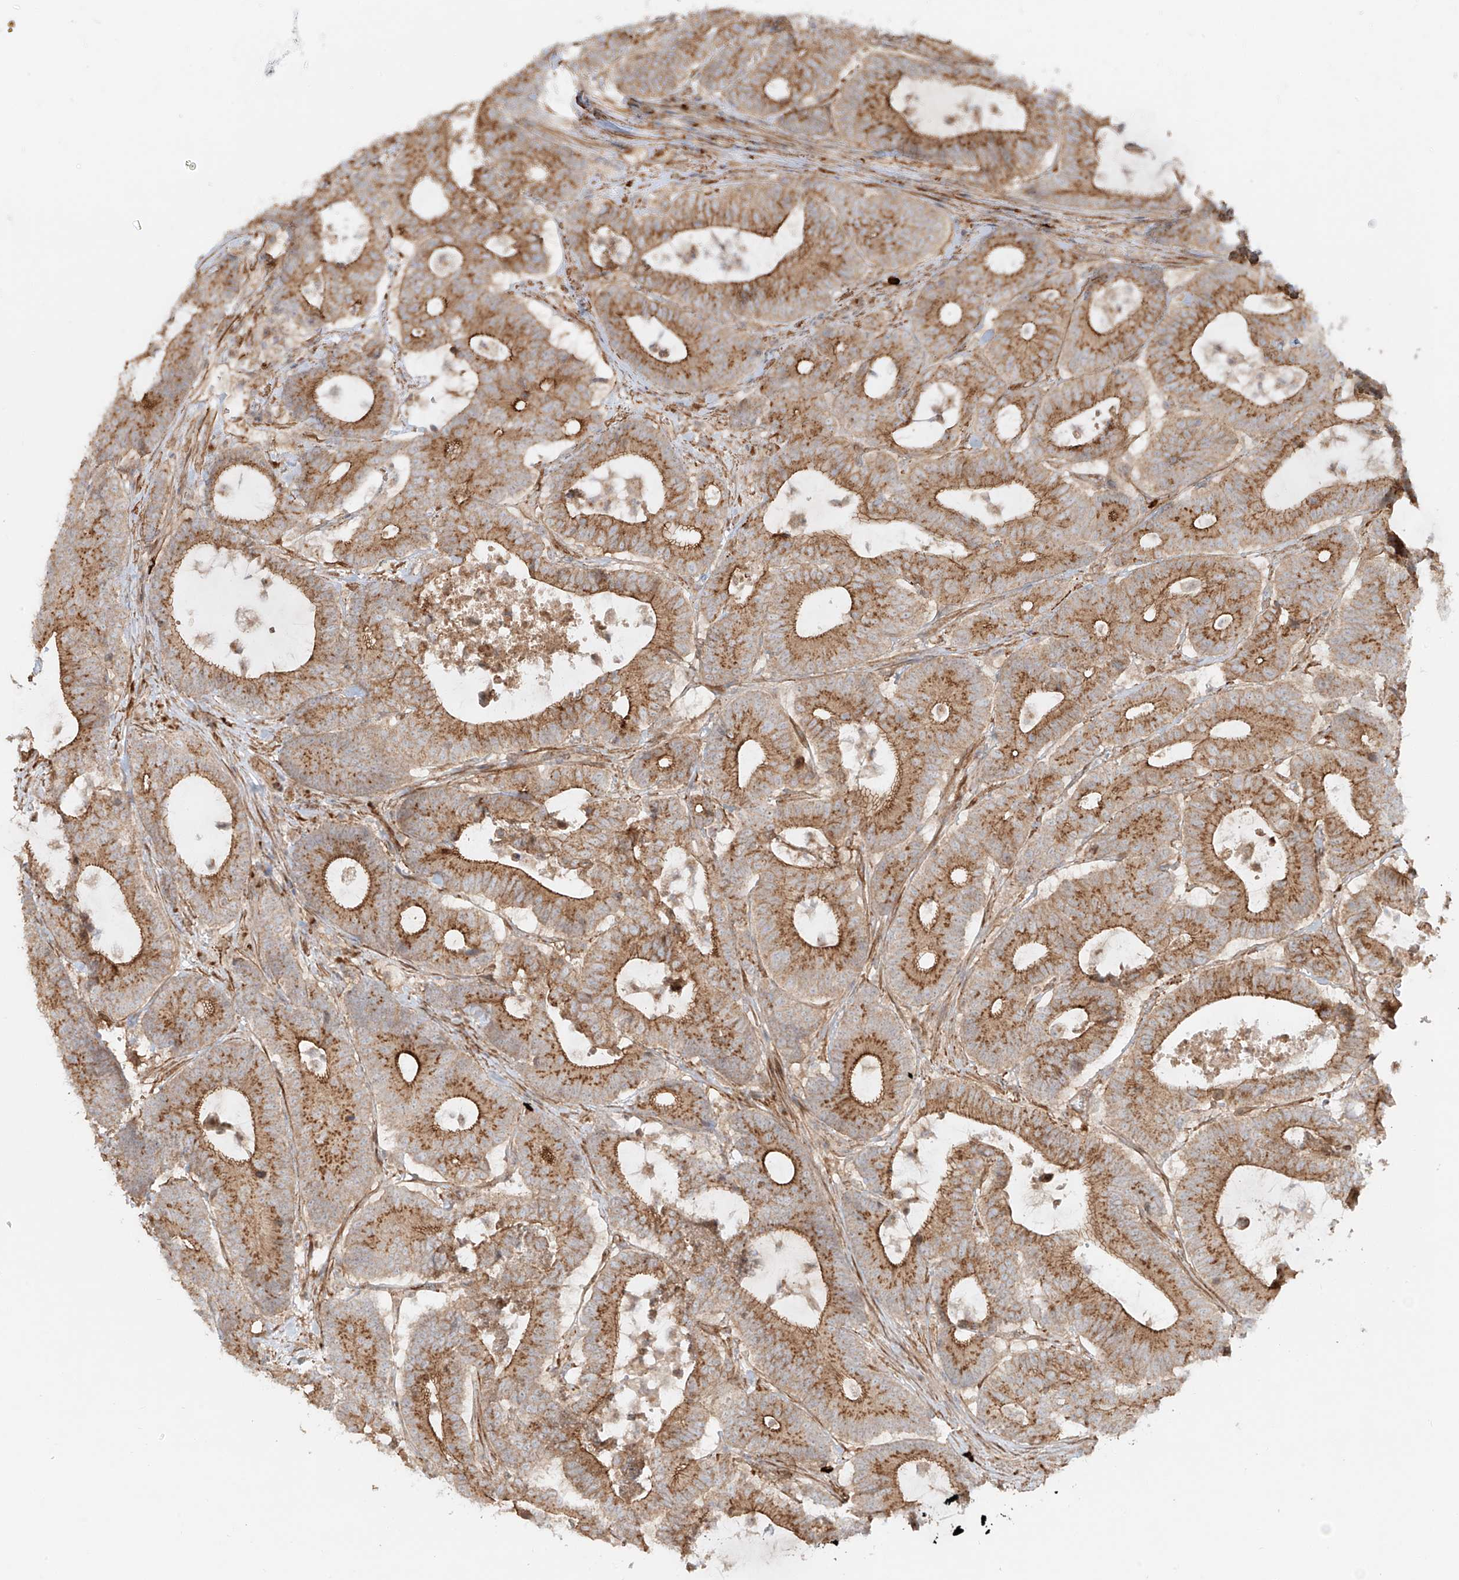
{"staining": {"intensity": "moderate", "quantity": ">75%", "location": "cytoplasmic/membranous"}, "tissue": "colorectal cancer", "cell_type": "Tumor cells", "image_type": "cancer", "snomed": [{"axis": "morphology", "description": "Adenocarcinoma, NOS"}, {"axis": "topography", "description": "Colon"}], "caption": "The immunohistochemical stain shows moderate cytoplasmic/membranous expression in tumor cells of colorectal adenocarcinoma tissue. Nuclei are stained in blue.", "gene": "ZNF287", "patient": {"sex": "female", "age": 84}}